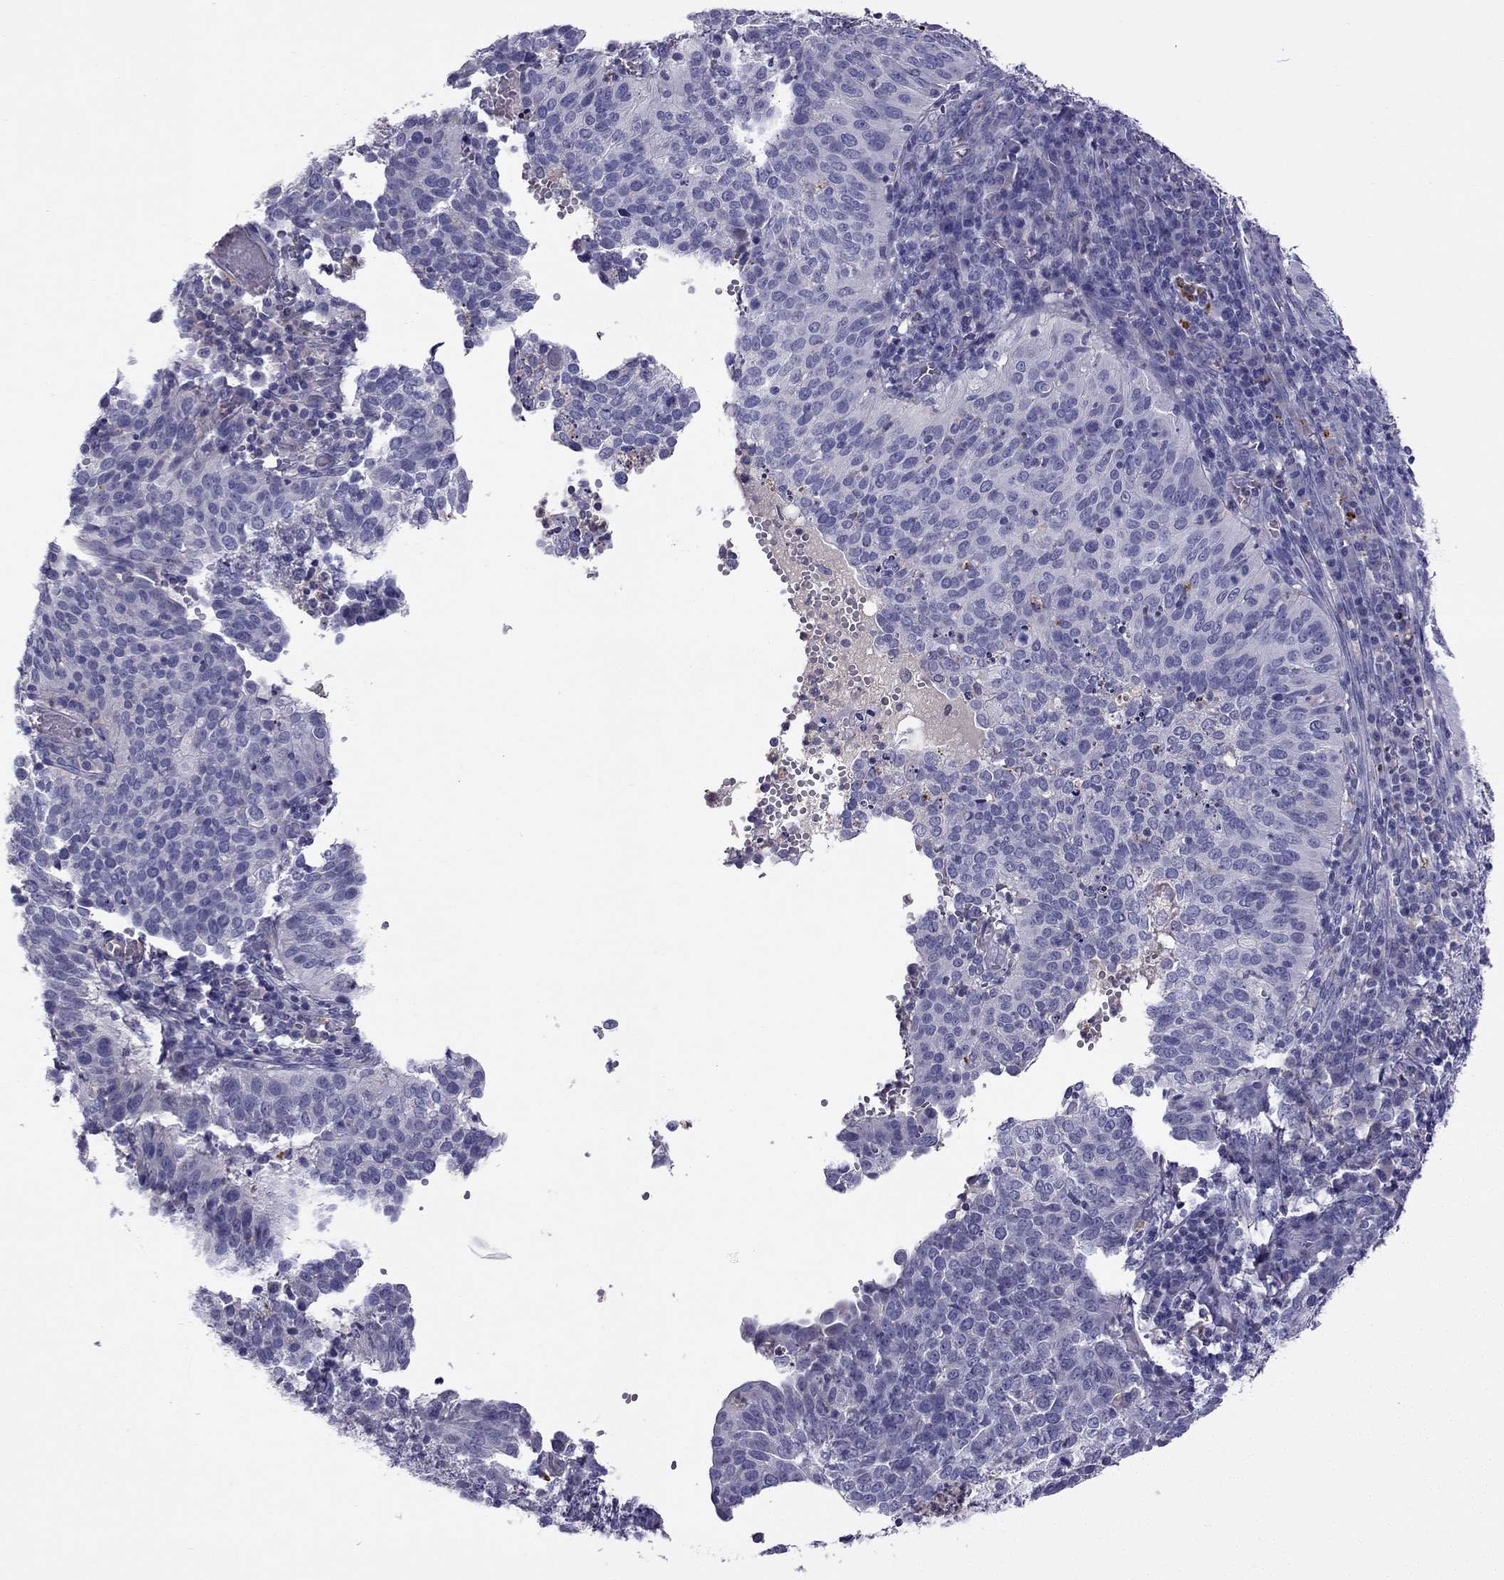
{"staining": {"intensity": "negative", "quantity": "none", "location": "none"}, "tissue": "cervical cancer", "cell_type": "Tumor cells", "image_type": "cancer", "snomed": [{"axis": "morphology", "description": "Squamous cell carcinoma, NOS"}, {"axis": "topography", "description": "Cervix"}], "caption": "This is a micrograph of immunohistochemistry staining of cervical cancer (squamous cell carcinoma), which shows no positivity in tumor cells.", "gene": "STOML3", "patient": {"sex": "female", "age": 39}}